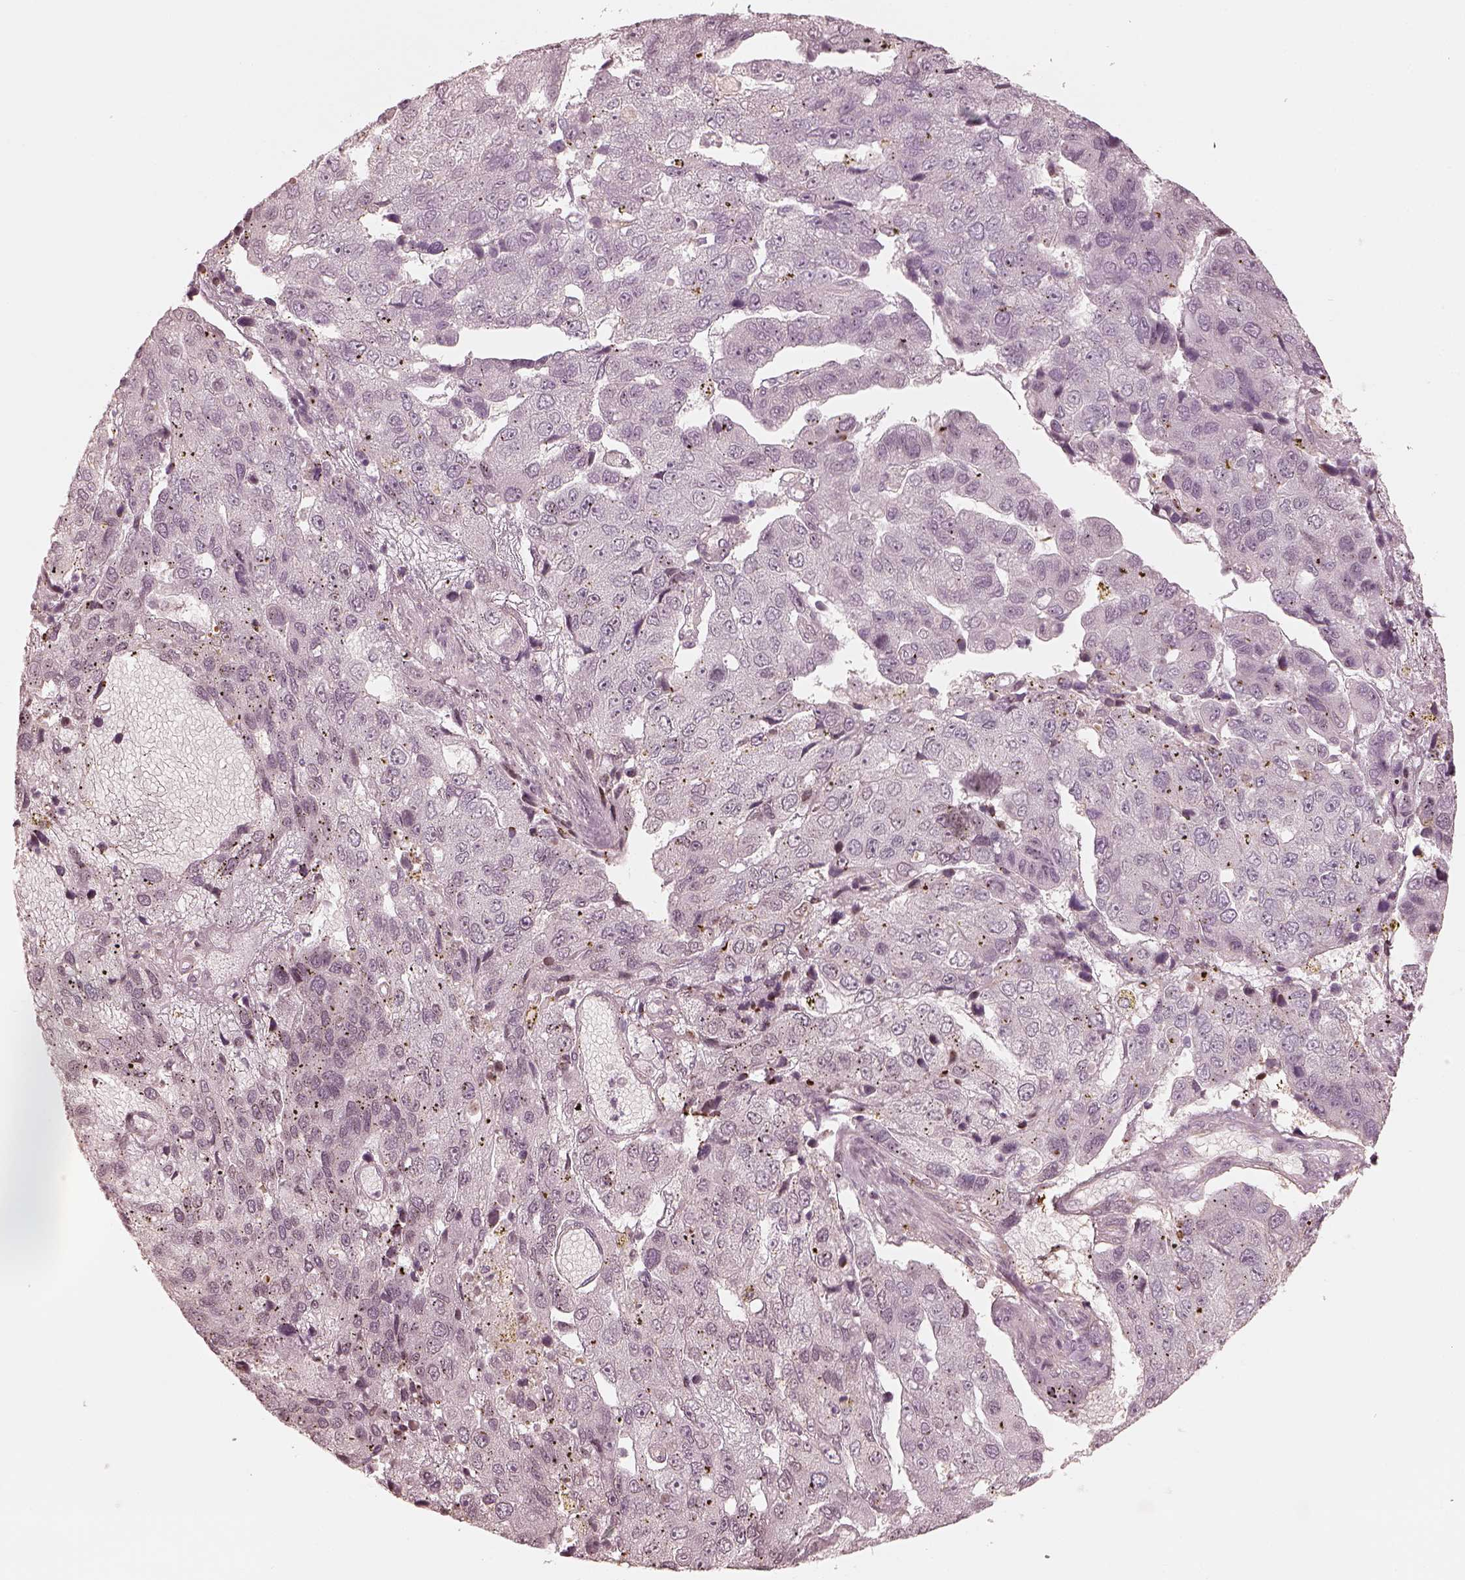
{"staining": {"intensity": "negative", "quantity": "none", "location": "none"}, "tissue": "pancreatic cancer", "cell_type": "Tumor cells", "image_type": "cancer", "snomed": [{"axis": "morphology", "description": "Adenocarcinoma, NOS"}, {"axis": "topography", "description": "Pancreas"}], "caption": "The histopathology image displays no staining of tumor cells in pancreatic cancer.", "gene": "GORASP2", "patient": {"sex": "female", "age": 61}}